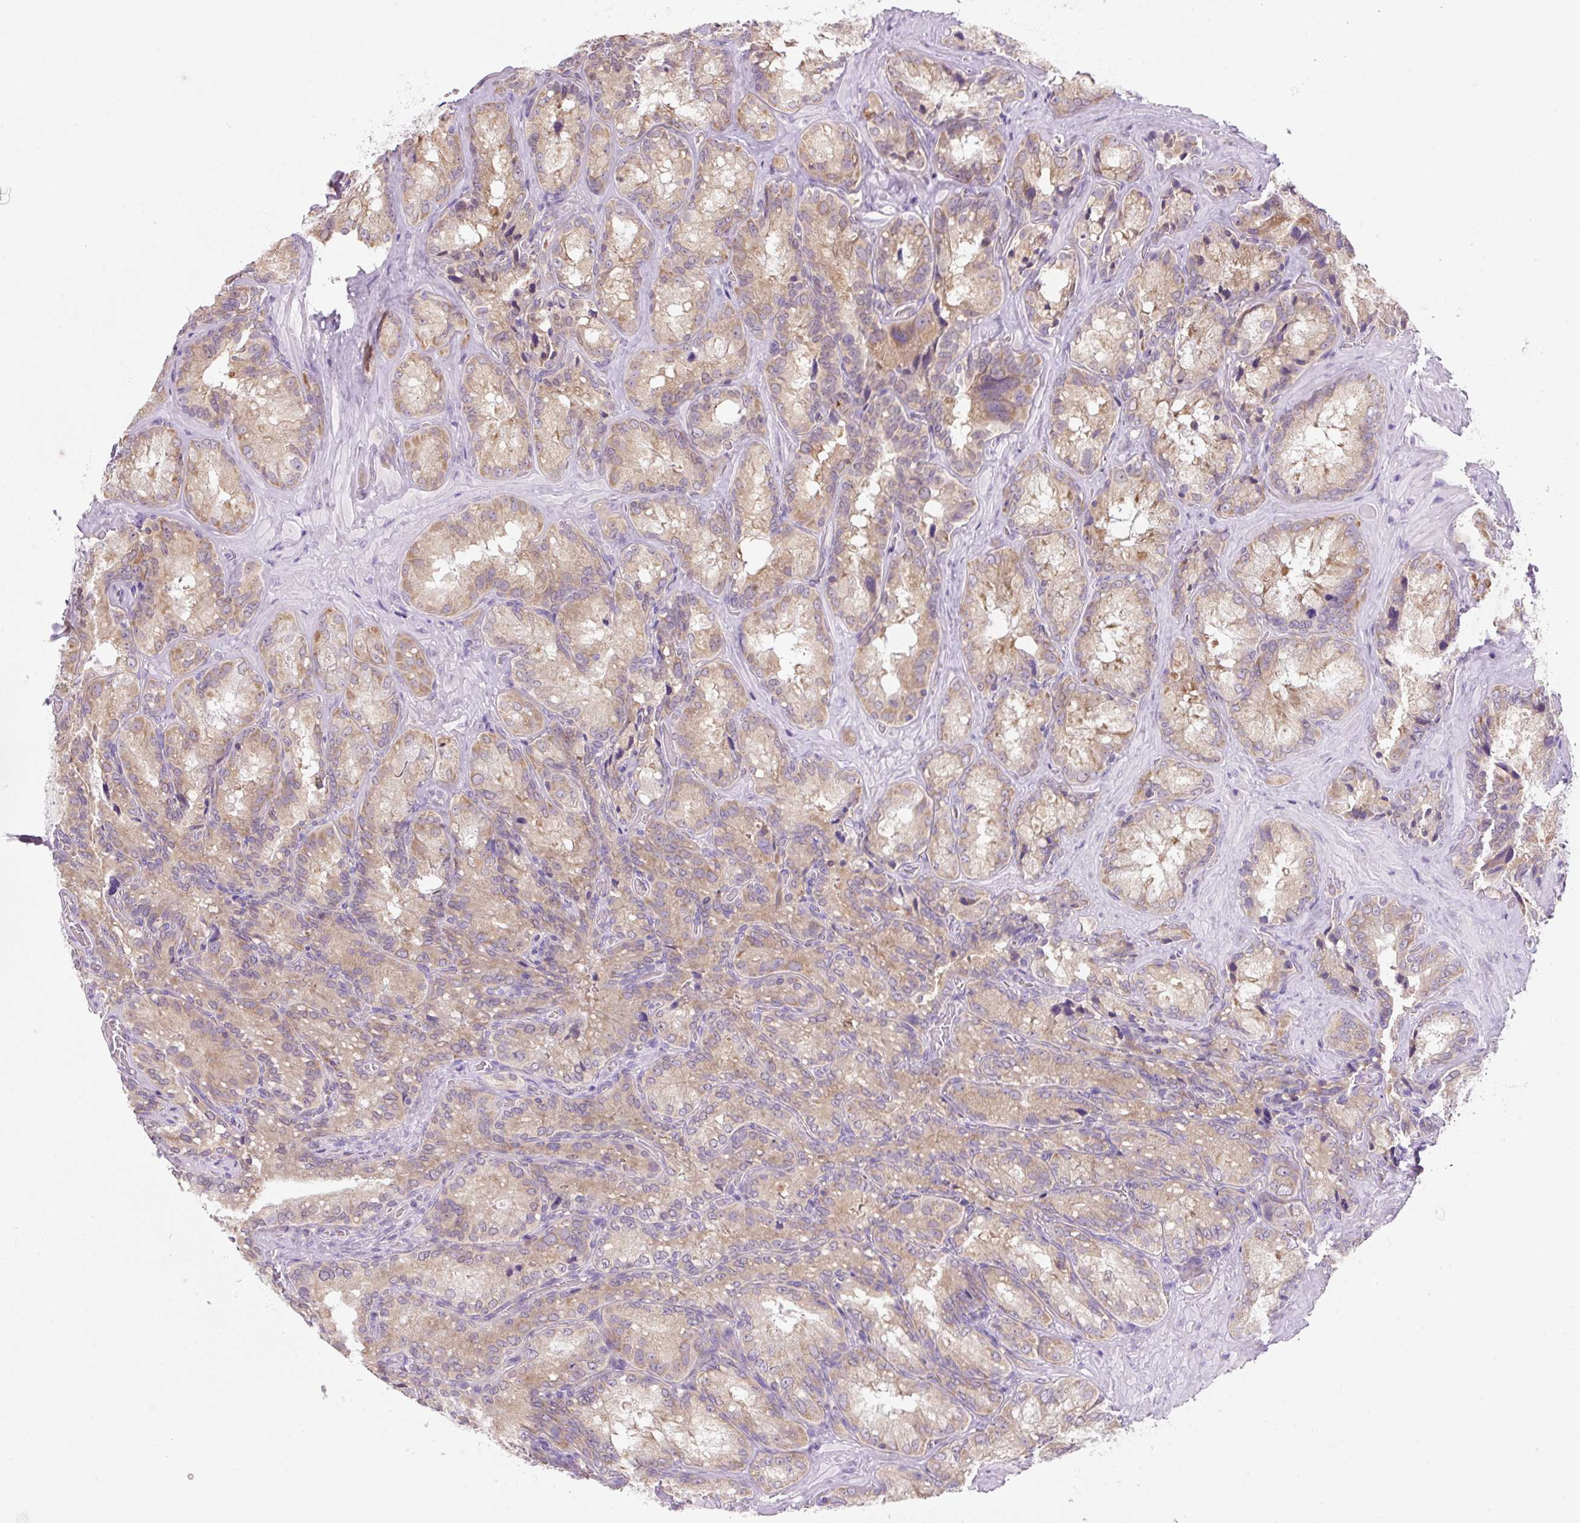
{"staining": {"intensity": "moderate", "quantity": ">75%", "location": "cytoplasmic/membranous"}, "tissue": "seminal vesicle", "cell_type": "Glandular cells", "image_type": "normal", "snomed": [{"axis": "morphology", "description": "Normal tissue, NOS"}, {"axis": "topography", "description": "Seminal veicle"}], "caption": "Protein staining of unremarkable seminal vesicle demonstrates moderate cytoplasmic/membranous expression in approximately >75% of glandular cells. (DAB (3,3'-diaminobenzidine) = brown stain, brightfield microscopy at high magnification).", "gene": "RPL18A", "patient": {"sex": "male", "age": 47}}